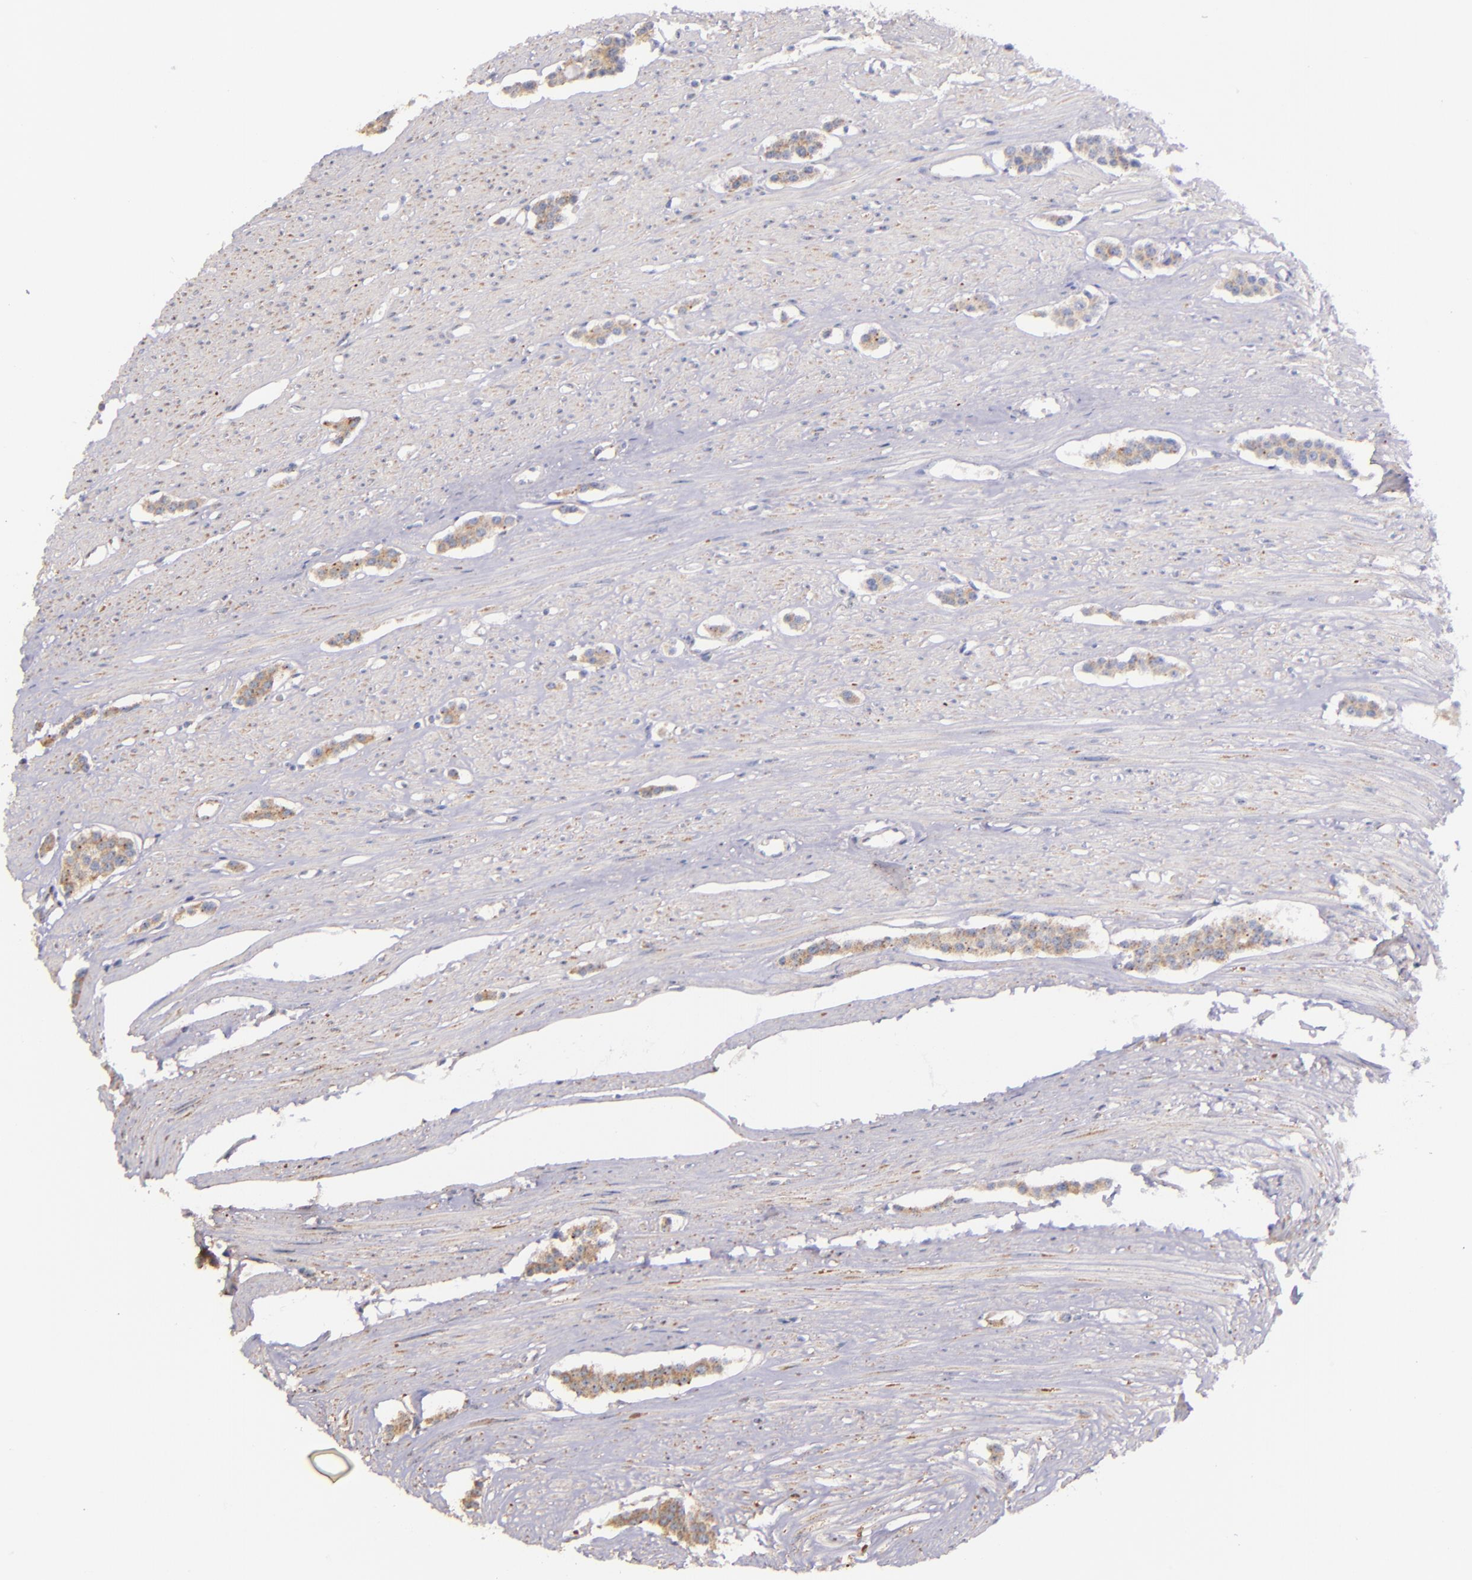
{"staining": {"intensity": "moderate", "quantity": ">75%", "location": "cytoplasmic/membranous"}, "tissue": "carcinoid", "cell_type": "Tumor cells", "image_type": "cancer", "snomed": [{"axis": "morphology", "description": "Carcinoid, malignant, NOS"}, {"axis": "topography", "description": "Small intestine"}], "caption": "This photomicrograph displays carcinoid (malignant) stained with immunohistochemistry (IHC) to label a protein in brown. The cytoplasmic/membranous of tumor cells show moderate positivity for the protein. Nuclei are counter-stained blue.", "gene": "SHC1", "patient": {"sex": "male", "age": 60}}